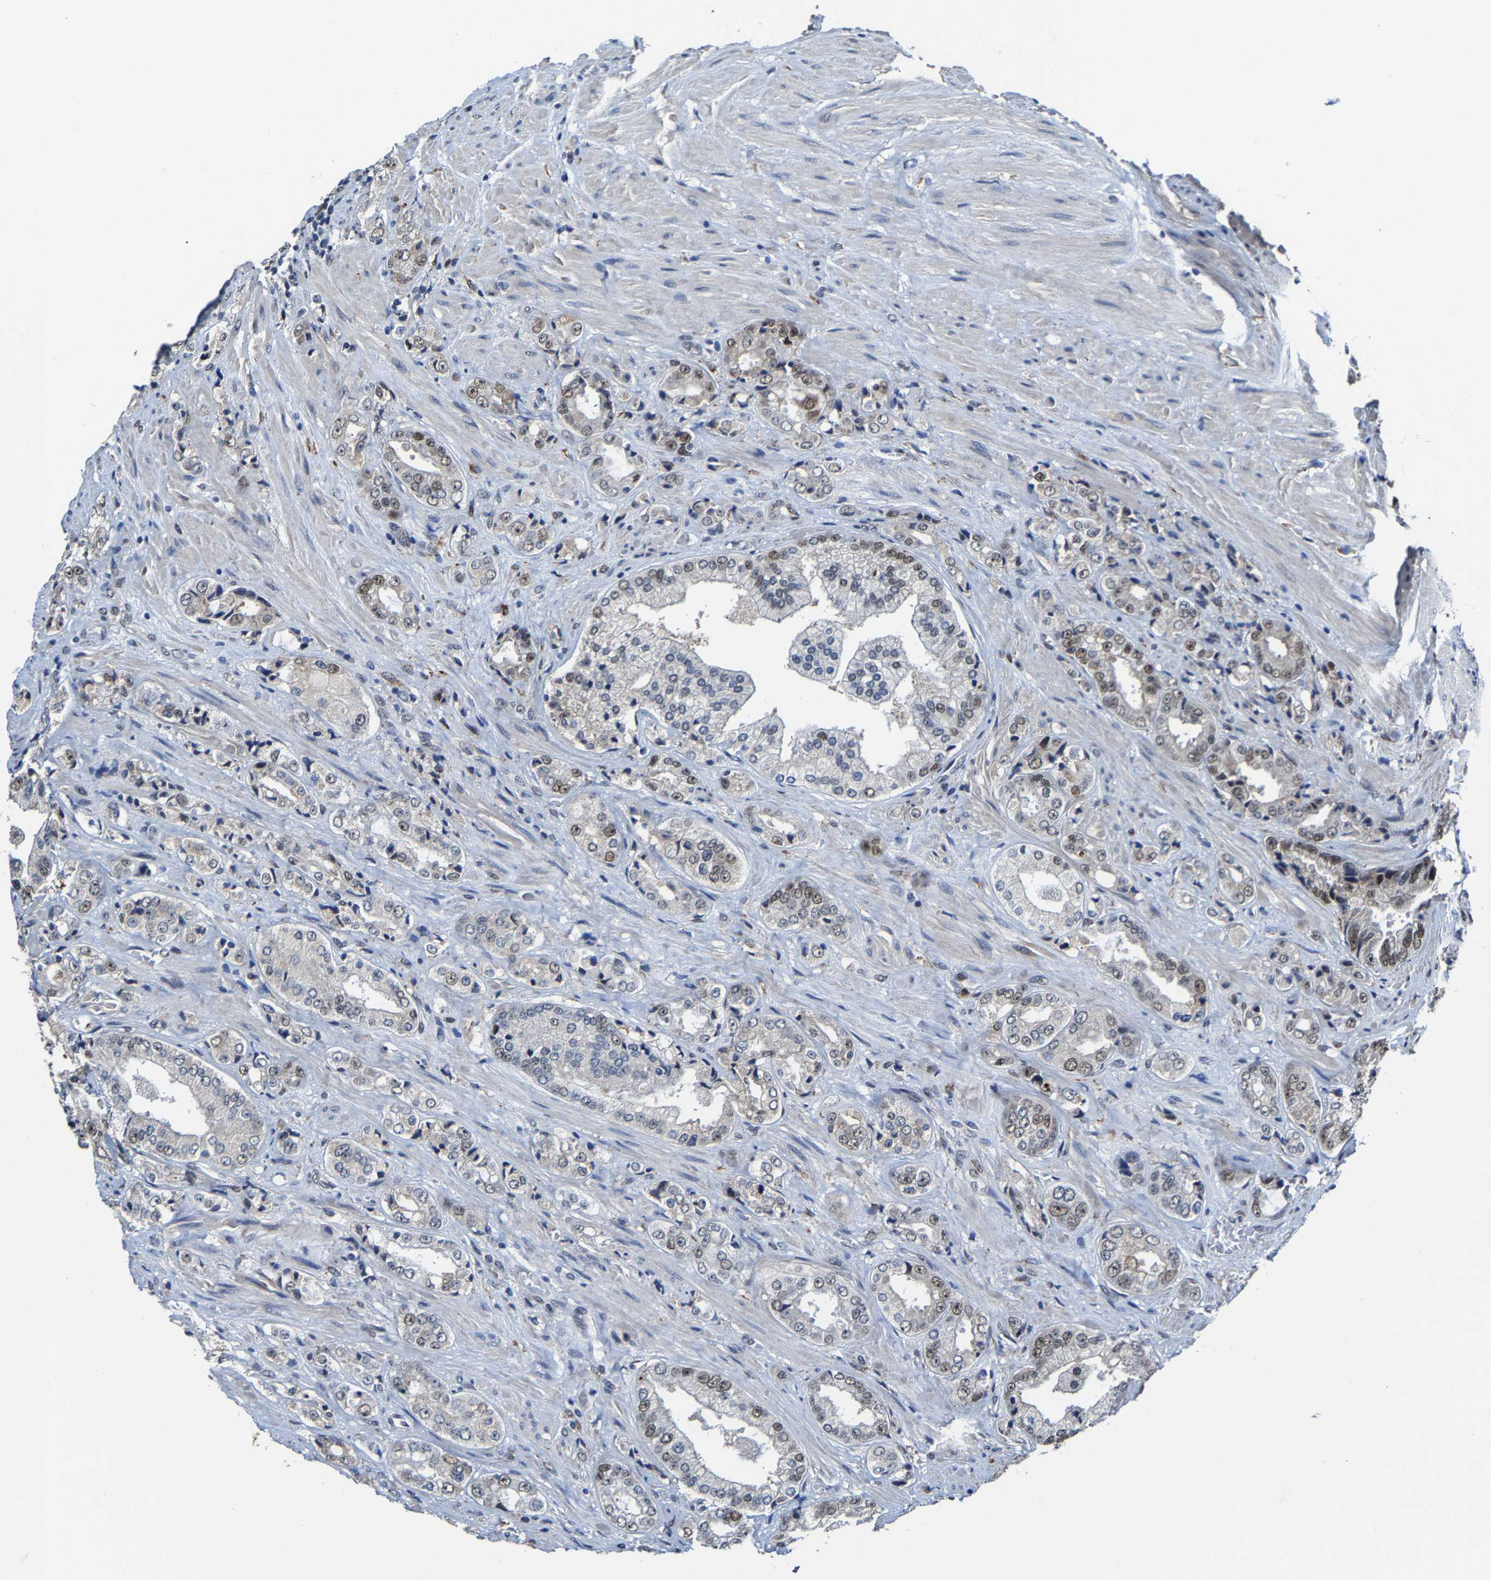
{"staining": {"intensity": "weak", "quantity": "25%-75%", "location": "nuclear"}, "tissue": "prostate cancer", "cell_type": "Tumor cells", "image_type": "cancer", "snomed": [{"axis": "morphology", "description": "Adenocarcinoma, High grade"}, {"axis": "topography", "description": "Prostate"}], "caption": "Immunohistochemical staining of human adenocarcinoma (high-grade) (prostate) reveals low levels of weak nuclear positivity in approximately 25%-75% of tumor cells. (DAB IHC, brown staining for protein, blue staining for nuclei).", "gene": "METTL1", "patient": {"sex": "male", "age": 61}}